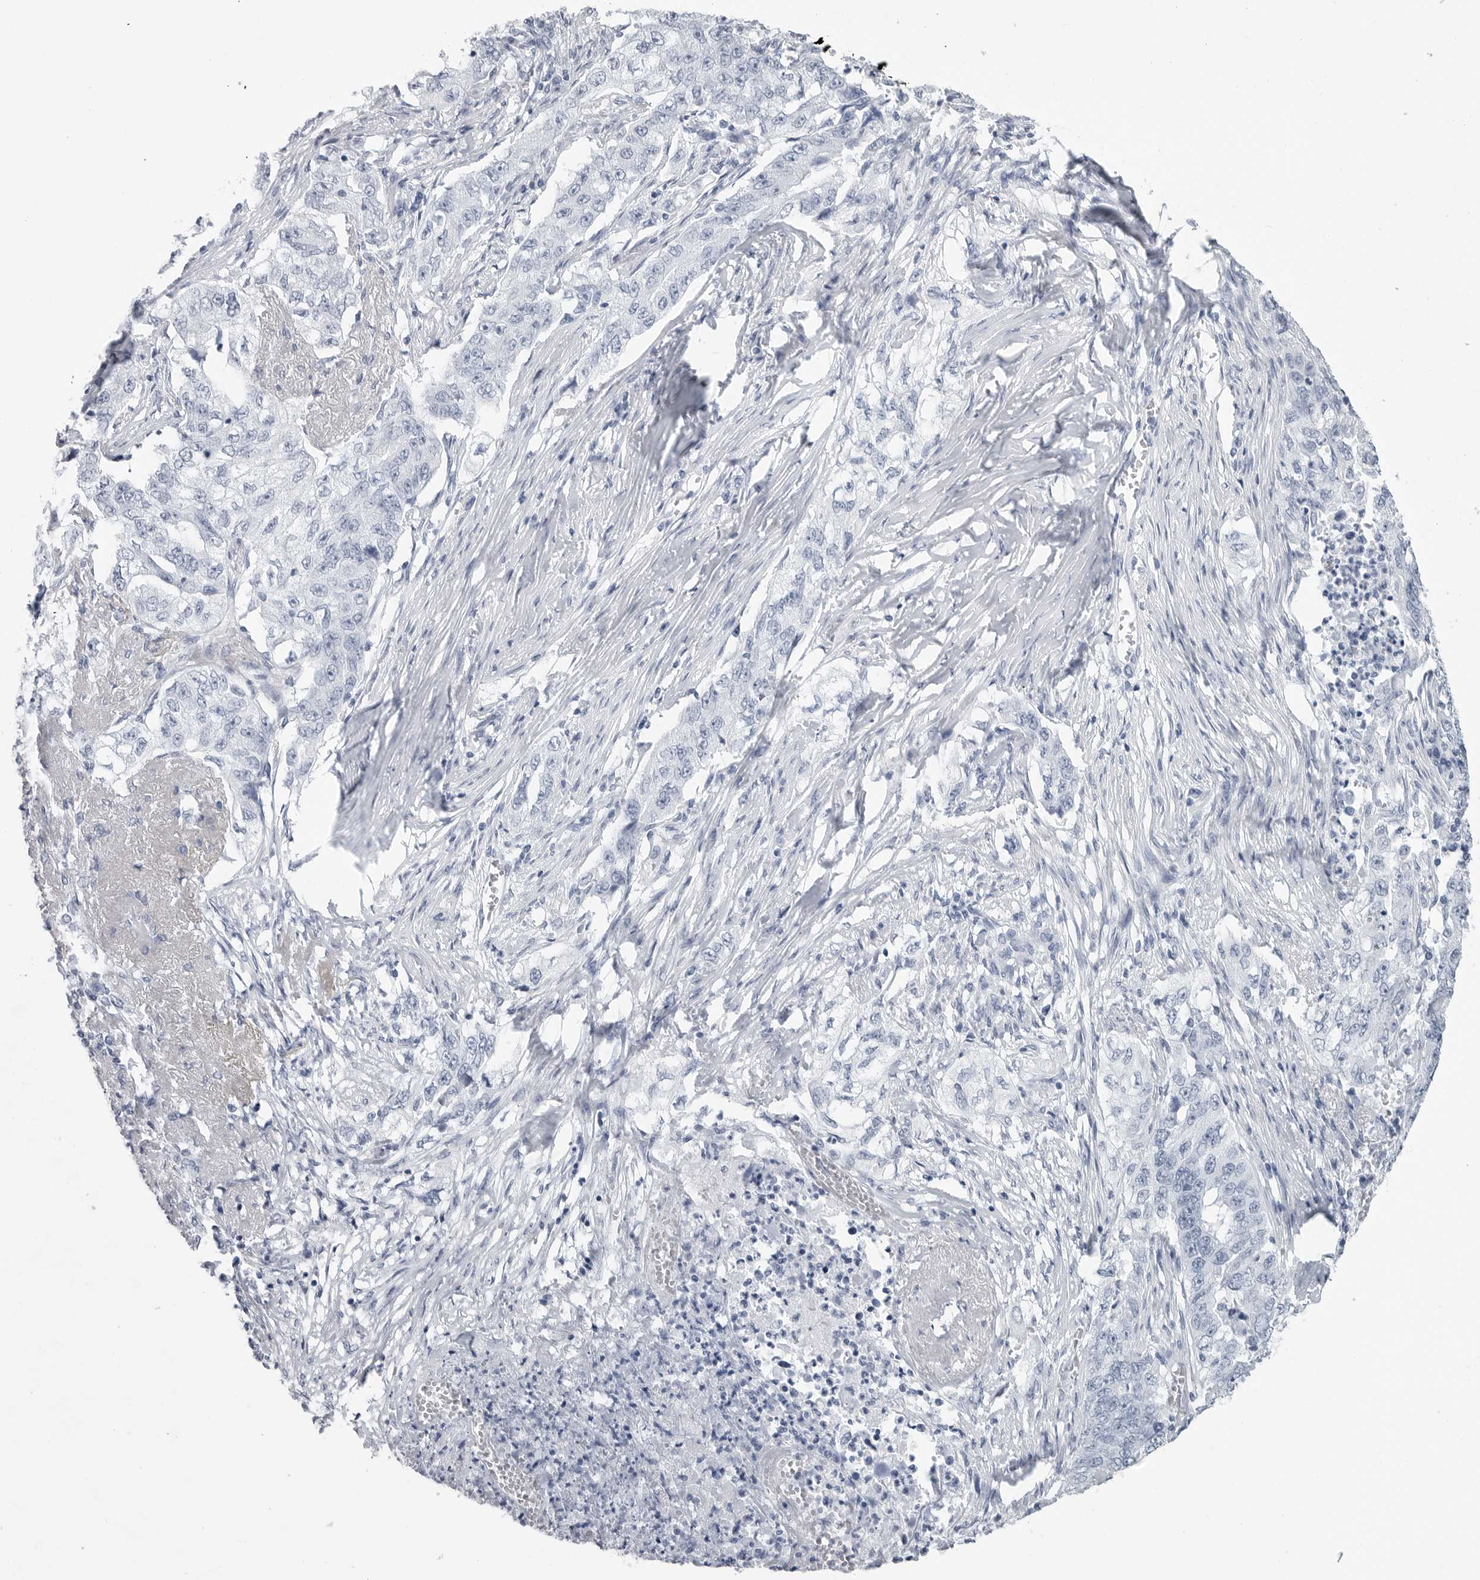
{"staining": {"intensity": "negative", "quantity": "none", "location": "none"}, "tissue": "lung cancer", "cell_type": "Tumor cells", "image_type": "cancer", "snomed": [{"axis": "morphology", "description": "Adenocarcinoma, NOS"}, {"axis": "topography", "description": "Lung"}], "caption": "Immunohistochemical staining of lung adenocarcinoma reveals no significant staining in tumor cells.", "gene": "CSH1", "patient": {"sex": "female", "age": 51}}